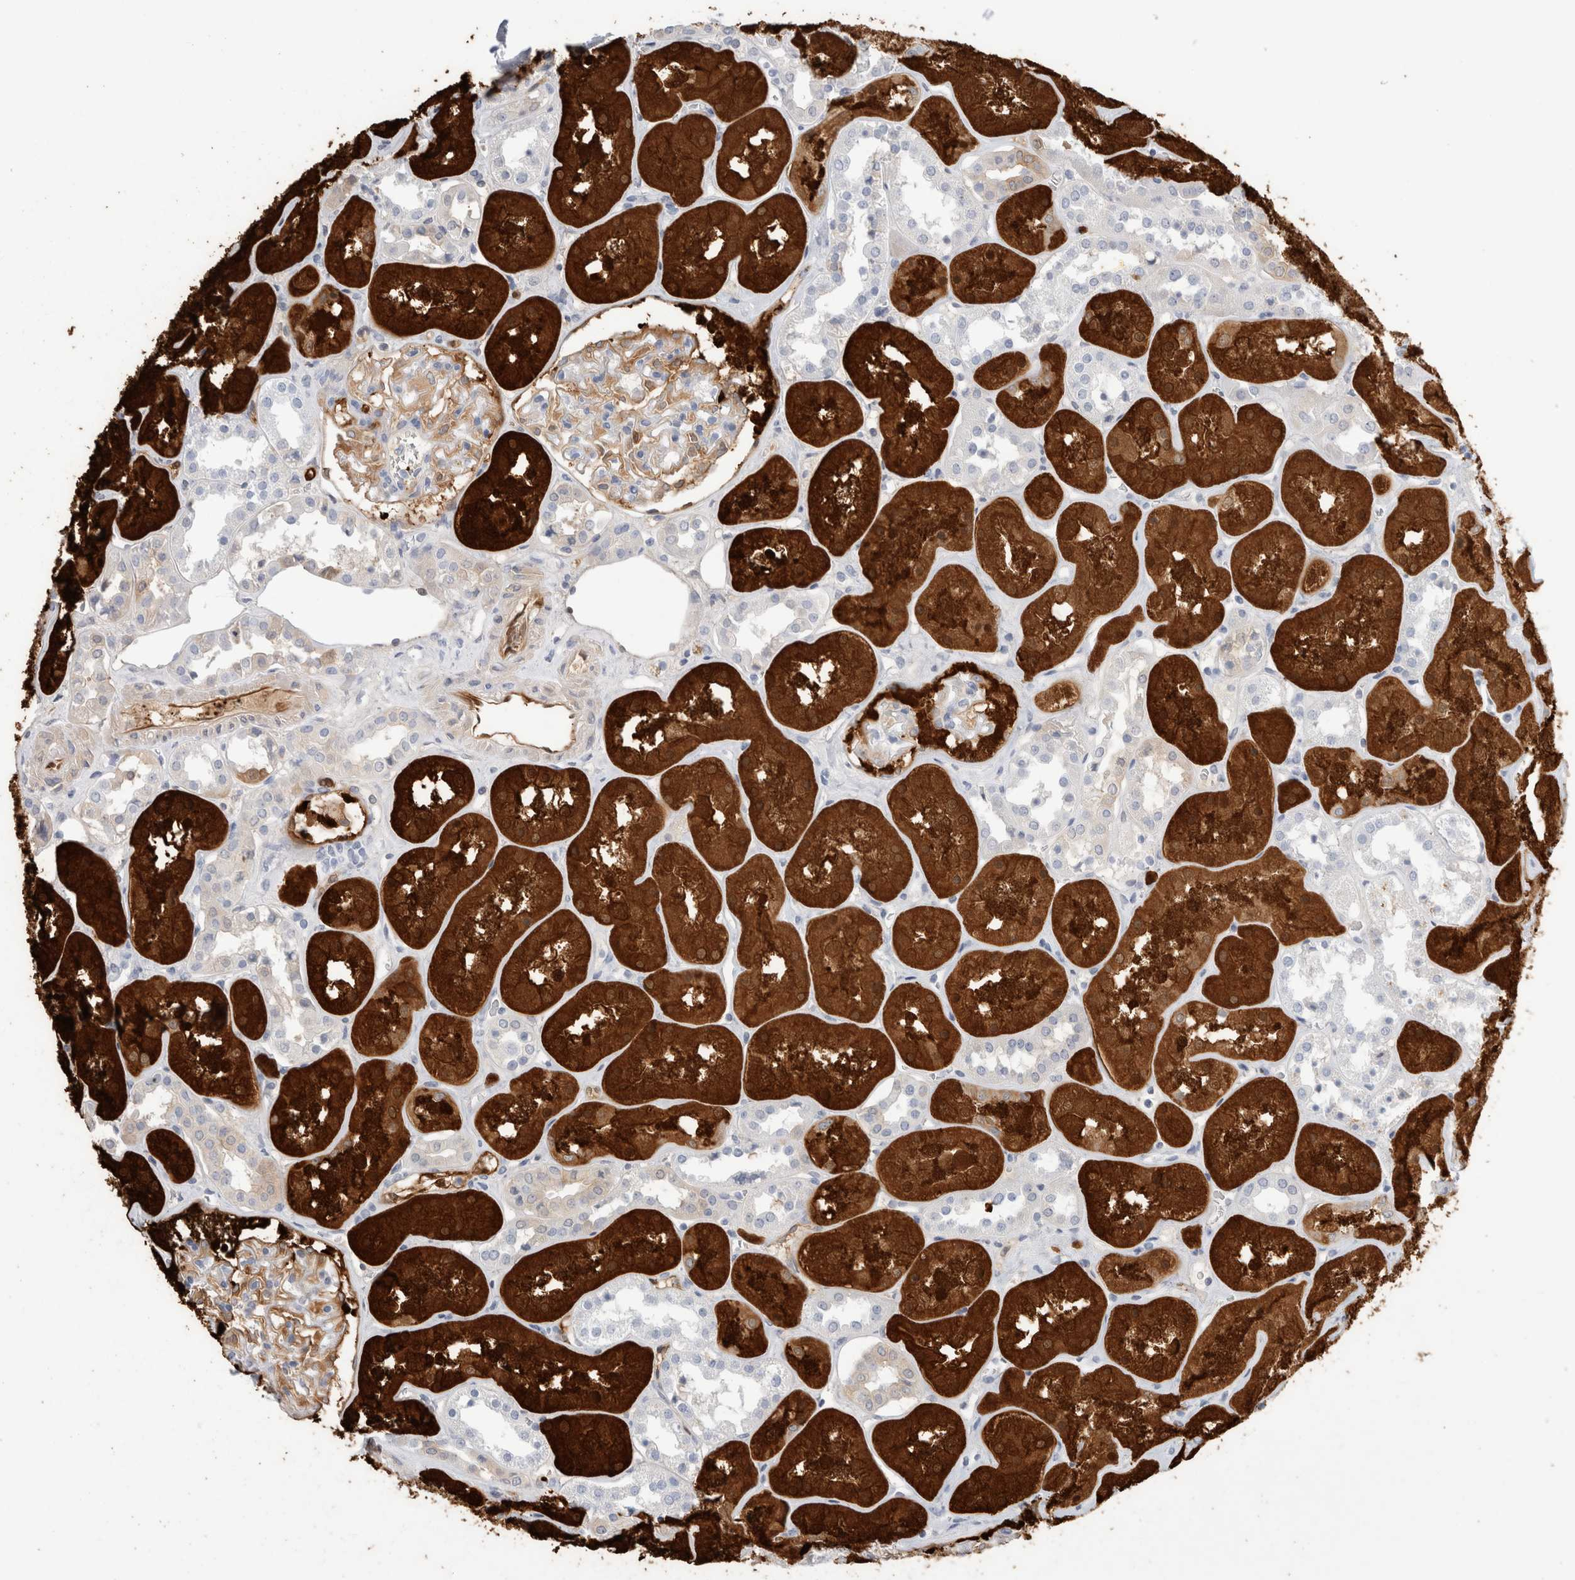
{"staining": {"intensity": "negative", "quantity": "none", "location": "none"}, "tissue": "kidney", "cell_type": "Cells in glomeruli", "image_type": "normal", "snomed": [{"axis": "morphology", "description": "Normal tissue, NOS"}, {"axis": "topography", "description": "Kidney"}], "caption": "Immunohistochemistry of normal kidney shows no expression in cells in glomeruli.", "gene": "NAPEPLD", "patient": {"sex": "male", "age": 70}}